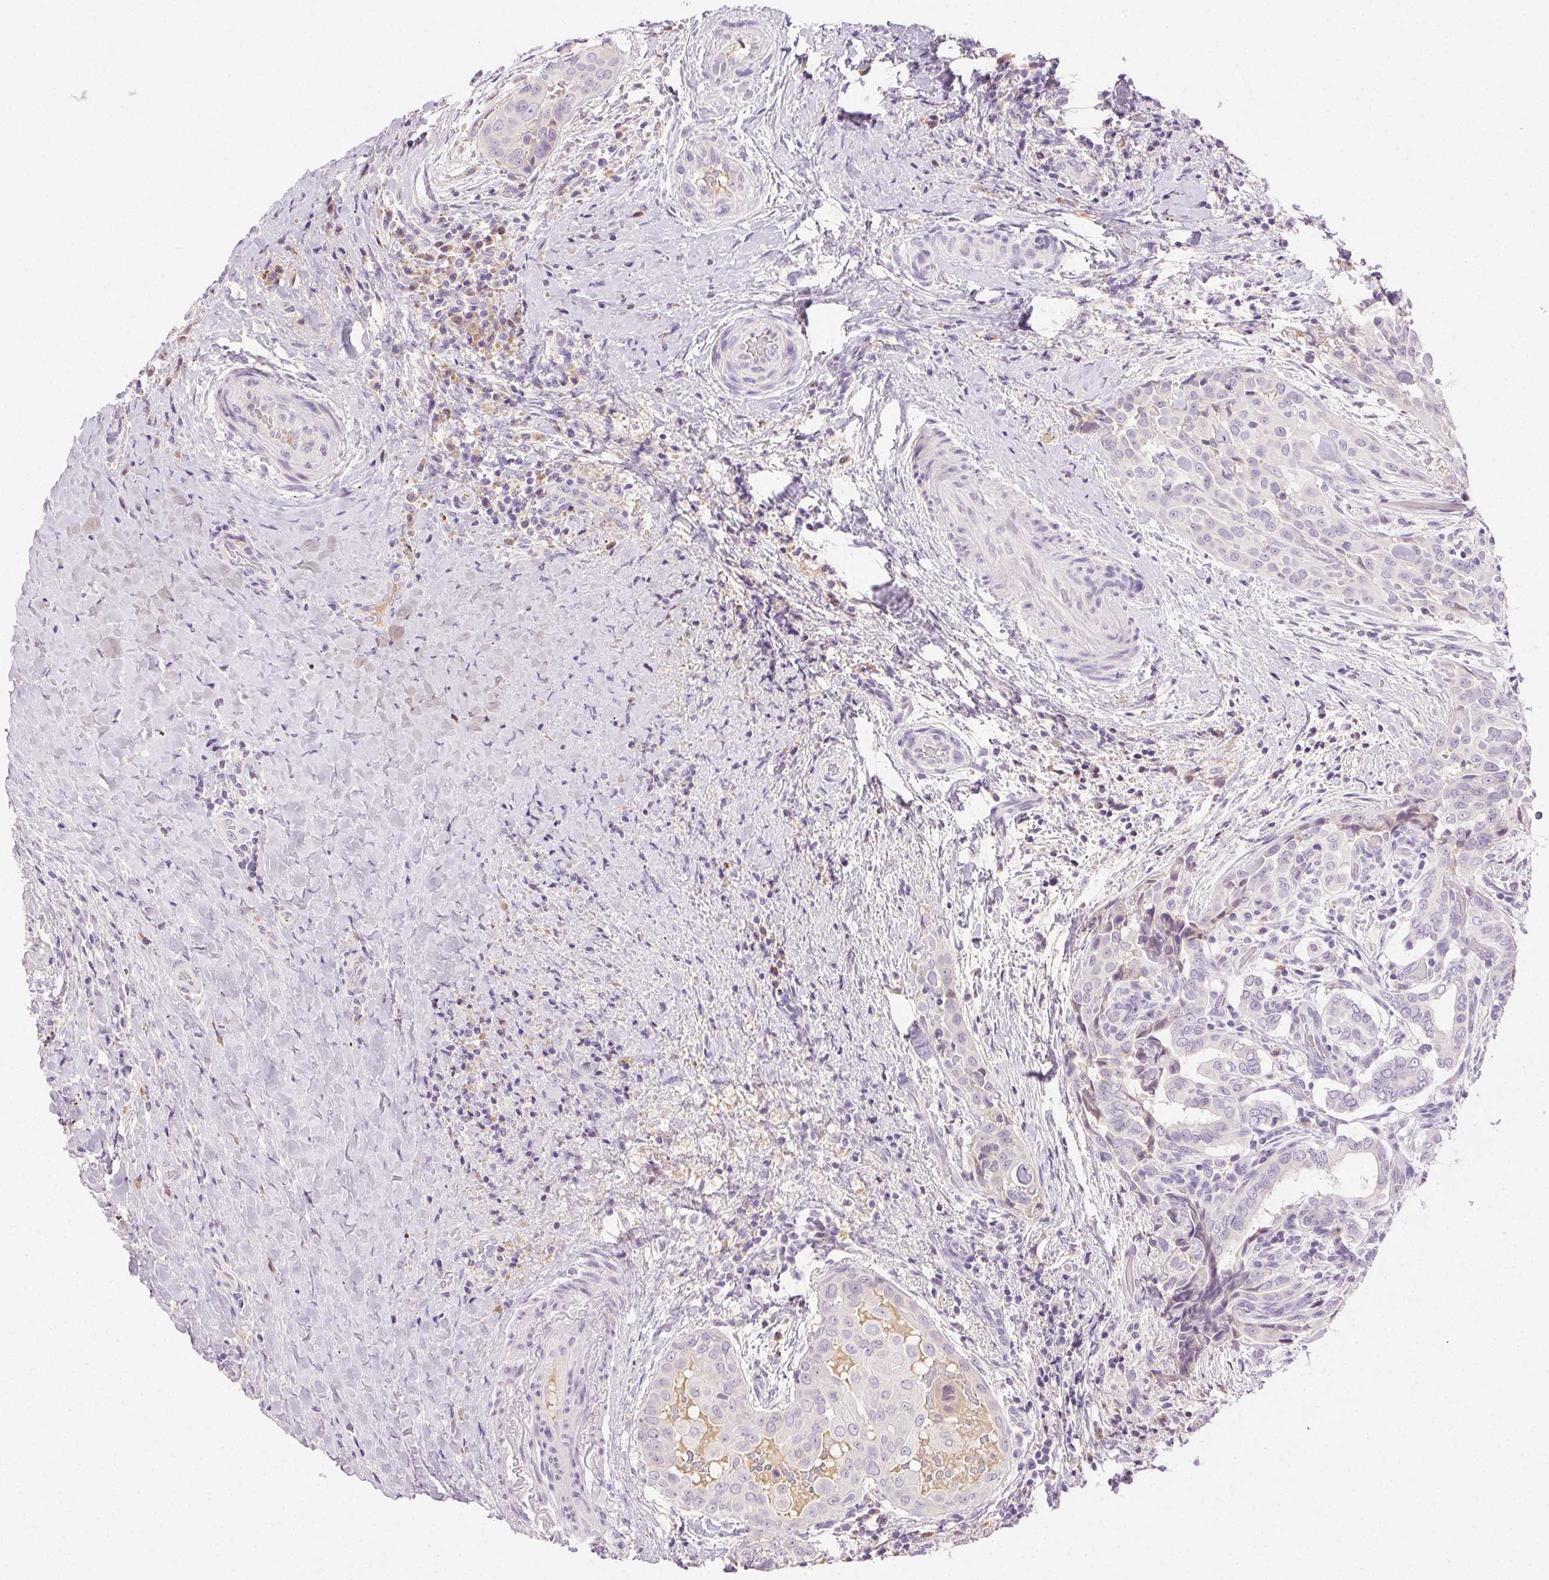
{"staining": {"intensity": "negative", "quantity": "none", "location": "none"}, "tissue": "thyroid cancer", "cell_type": "Tumor cells", "image_type": "cancer", "snomed": [{"axis": "morphology", "description": "Papillary adenocarcinoma, NOS"}, {"axis": "morphology", "description": "Papillary adenoma metastatic"}, {"axis": "topography", "description": "Thyroid gland"}], "caption": "Thyroid papillary adenoma metastatic was stained to show a protein in brown. There is no significant expression in tumor cells.", "gene": "BPIFB2", "patient": {"sex": "female", "age": 50}}